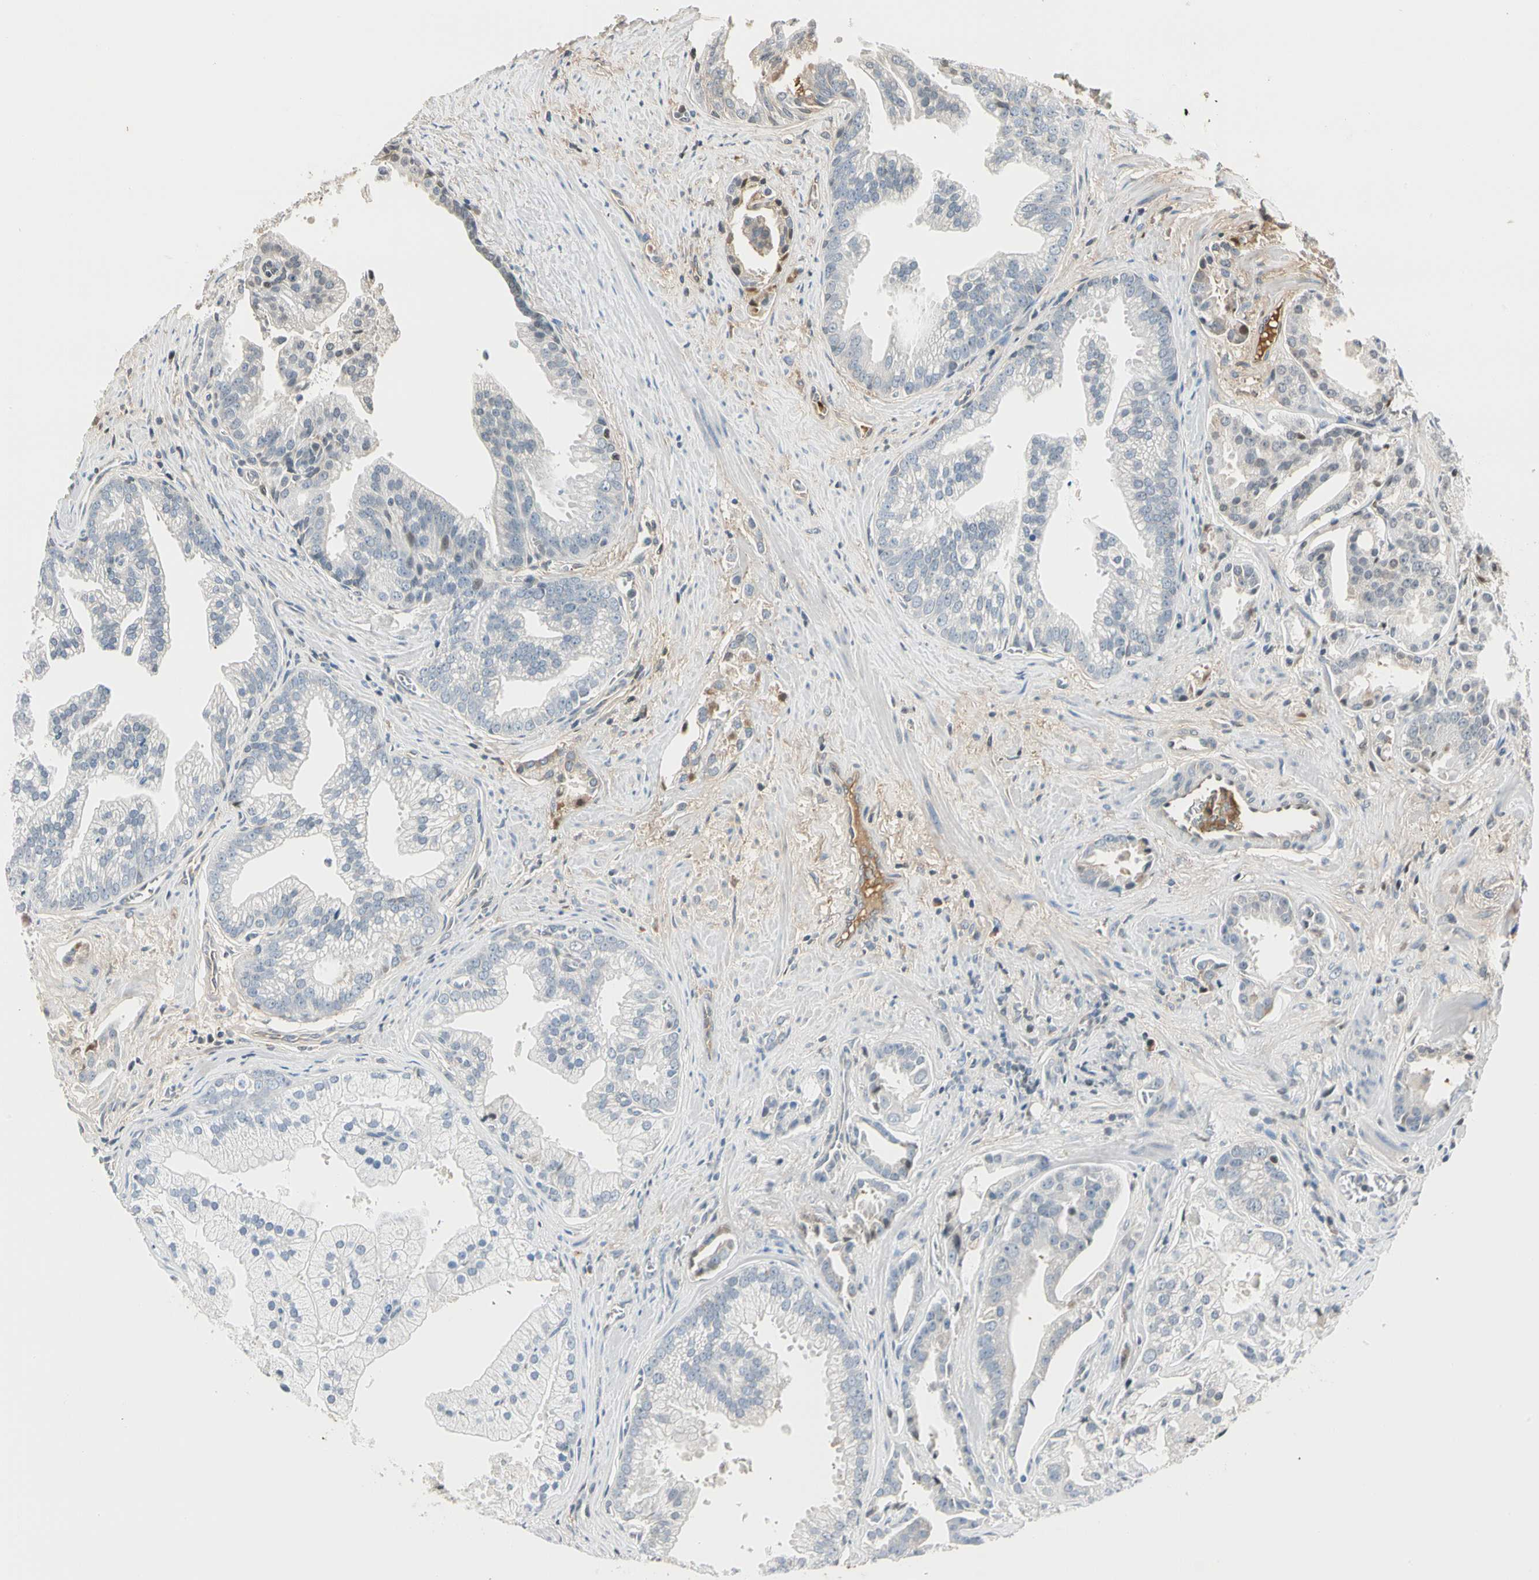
{"staining": {"intensity": "weak", "quantity": "<25%", "location": "cytoplasmic/membranous,nuclear"}, "tissue": "prostate cancer", "cell_type": "Tumor cells", "image_type": "cancer", "snomed": [{"axis": "morphology", "description": "Adenocarcinoma, High grade"}, {"axis": "topography", "description": "Prostate"}], "caption": "Human prostate cancer (adenocarcinoma (high-grade)) stained for a protein using immunohistochemistry (IHC) exhibits no expression in tumor cells.", "gene": "LAMB3", "patient": {"sex": "male", "age": 67}}